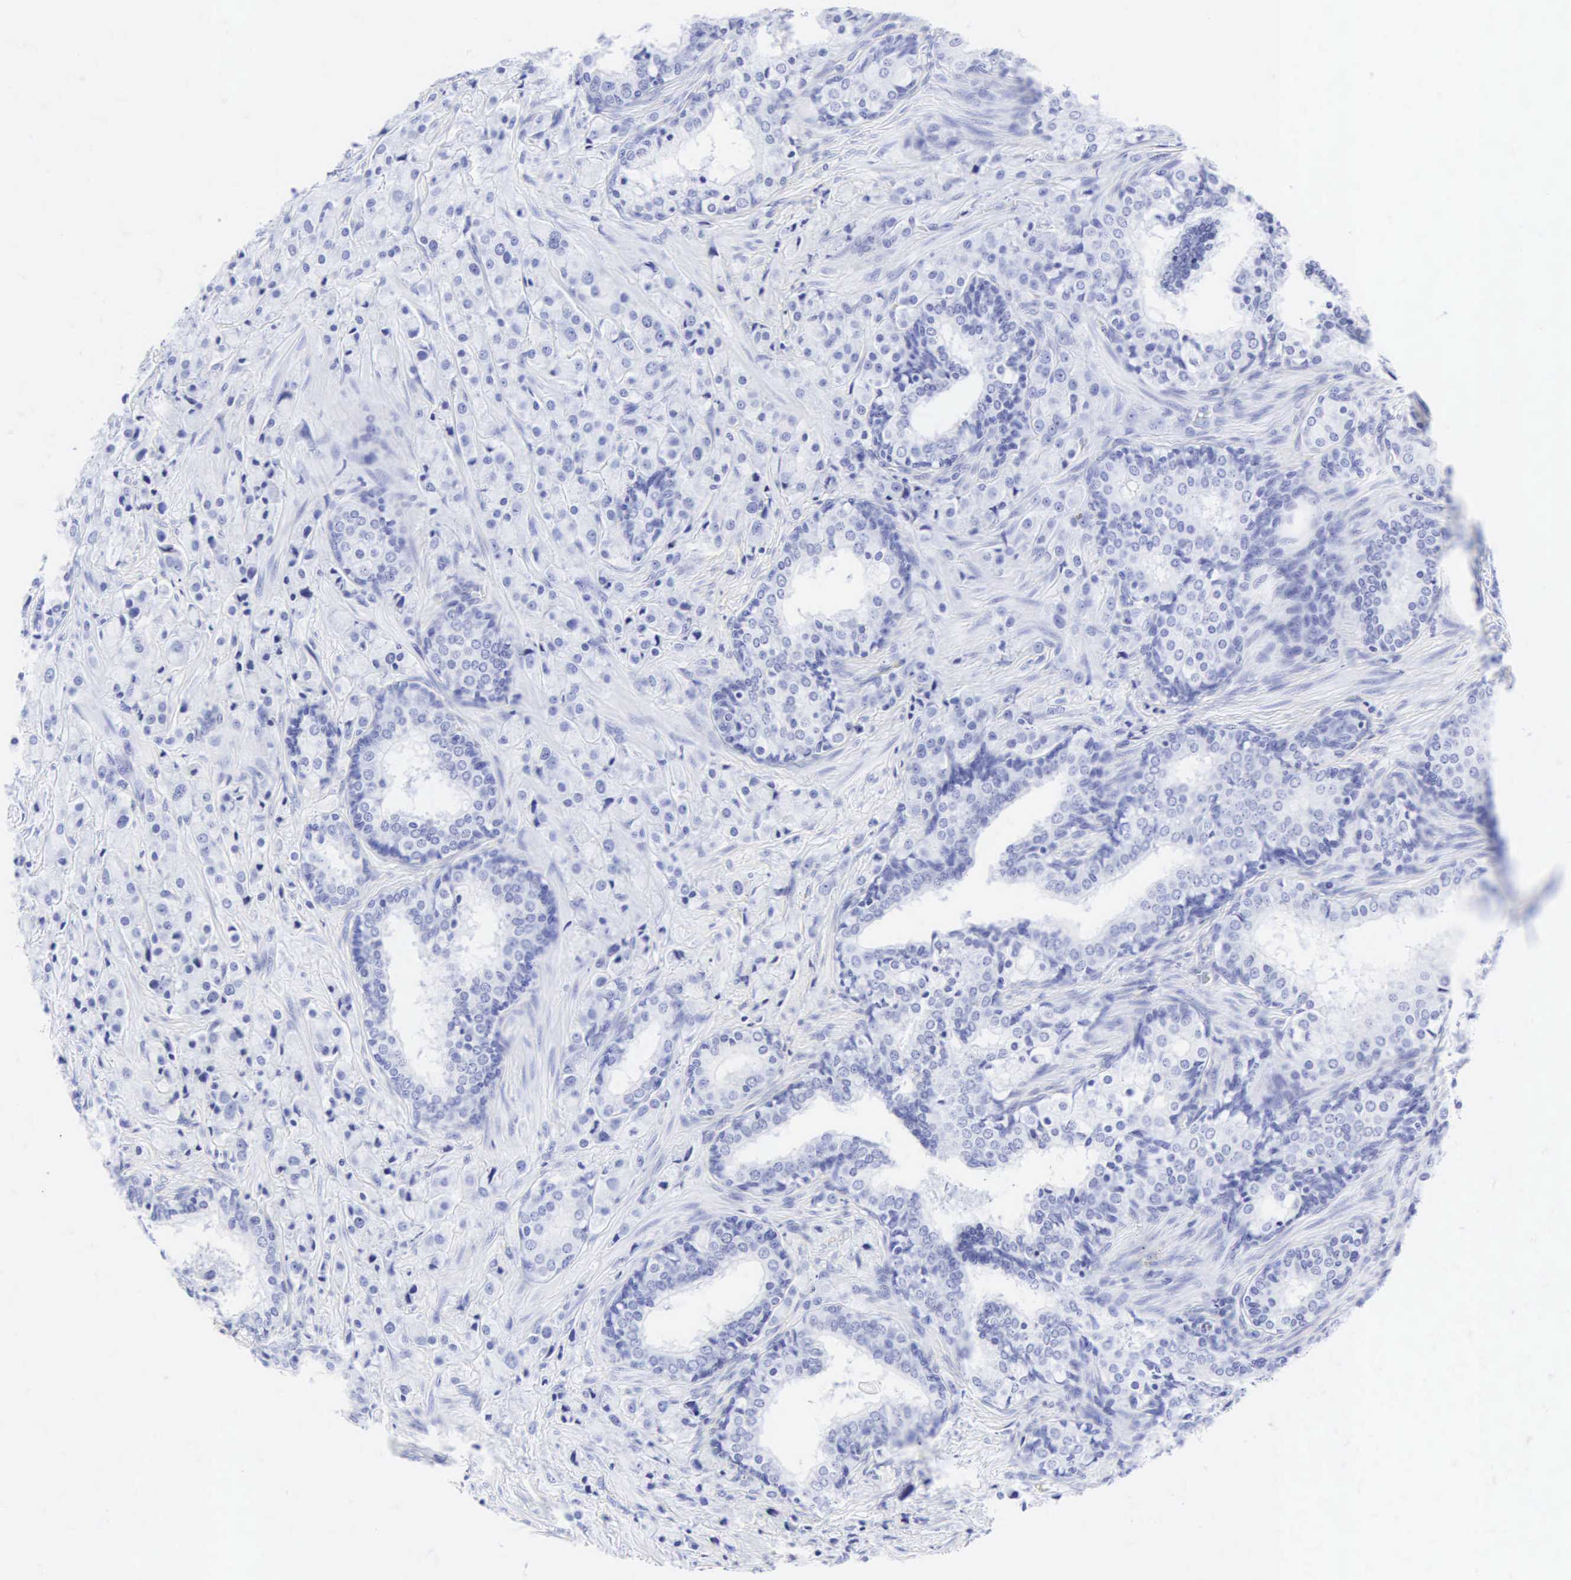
{"staining": {"intensity": "negative", "quantity": "none", "location": "none"}, "tissue": "prostate cancer", "cell_type": "Tumor cells", "image_type": "cancer", "snomed": [{"axis": "morphology", "description": "Adenocarcinoma, Medium grade"}, {"axis": "topography", "description": "Prostate"}], "caption": "A high-resolution histopathology image shows immunohistochemistry staining of prostate cancer (medium-grade adenocarcinoma), which shows no significant staining in tumor cells. (DAB (3,3'-diaminobenzidine) IHC, high magnification).", "gene": "CGB3", "patient": {"sex": "male", "age": 70}}